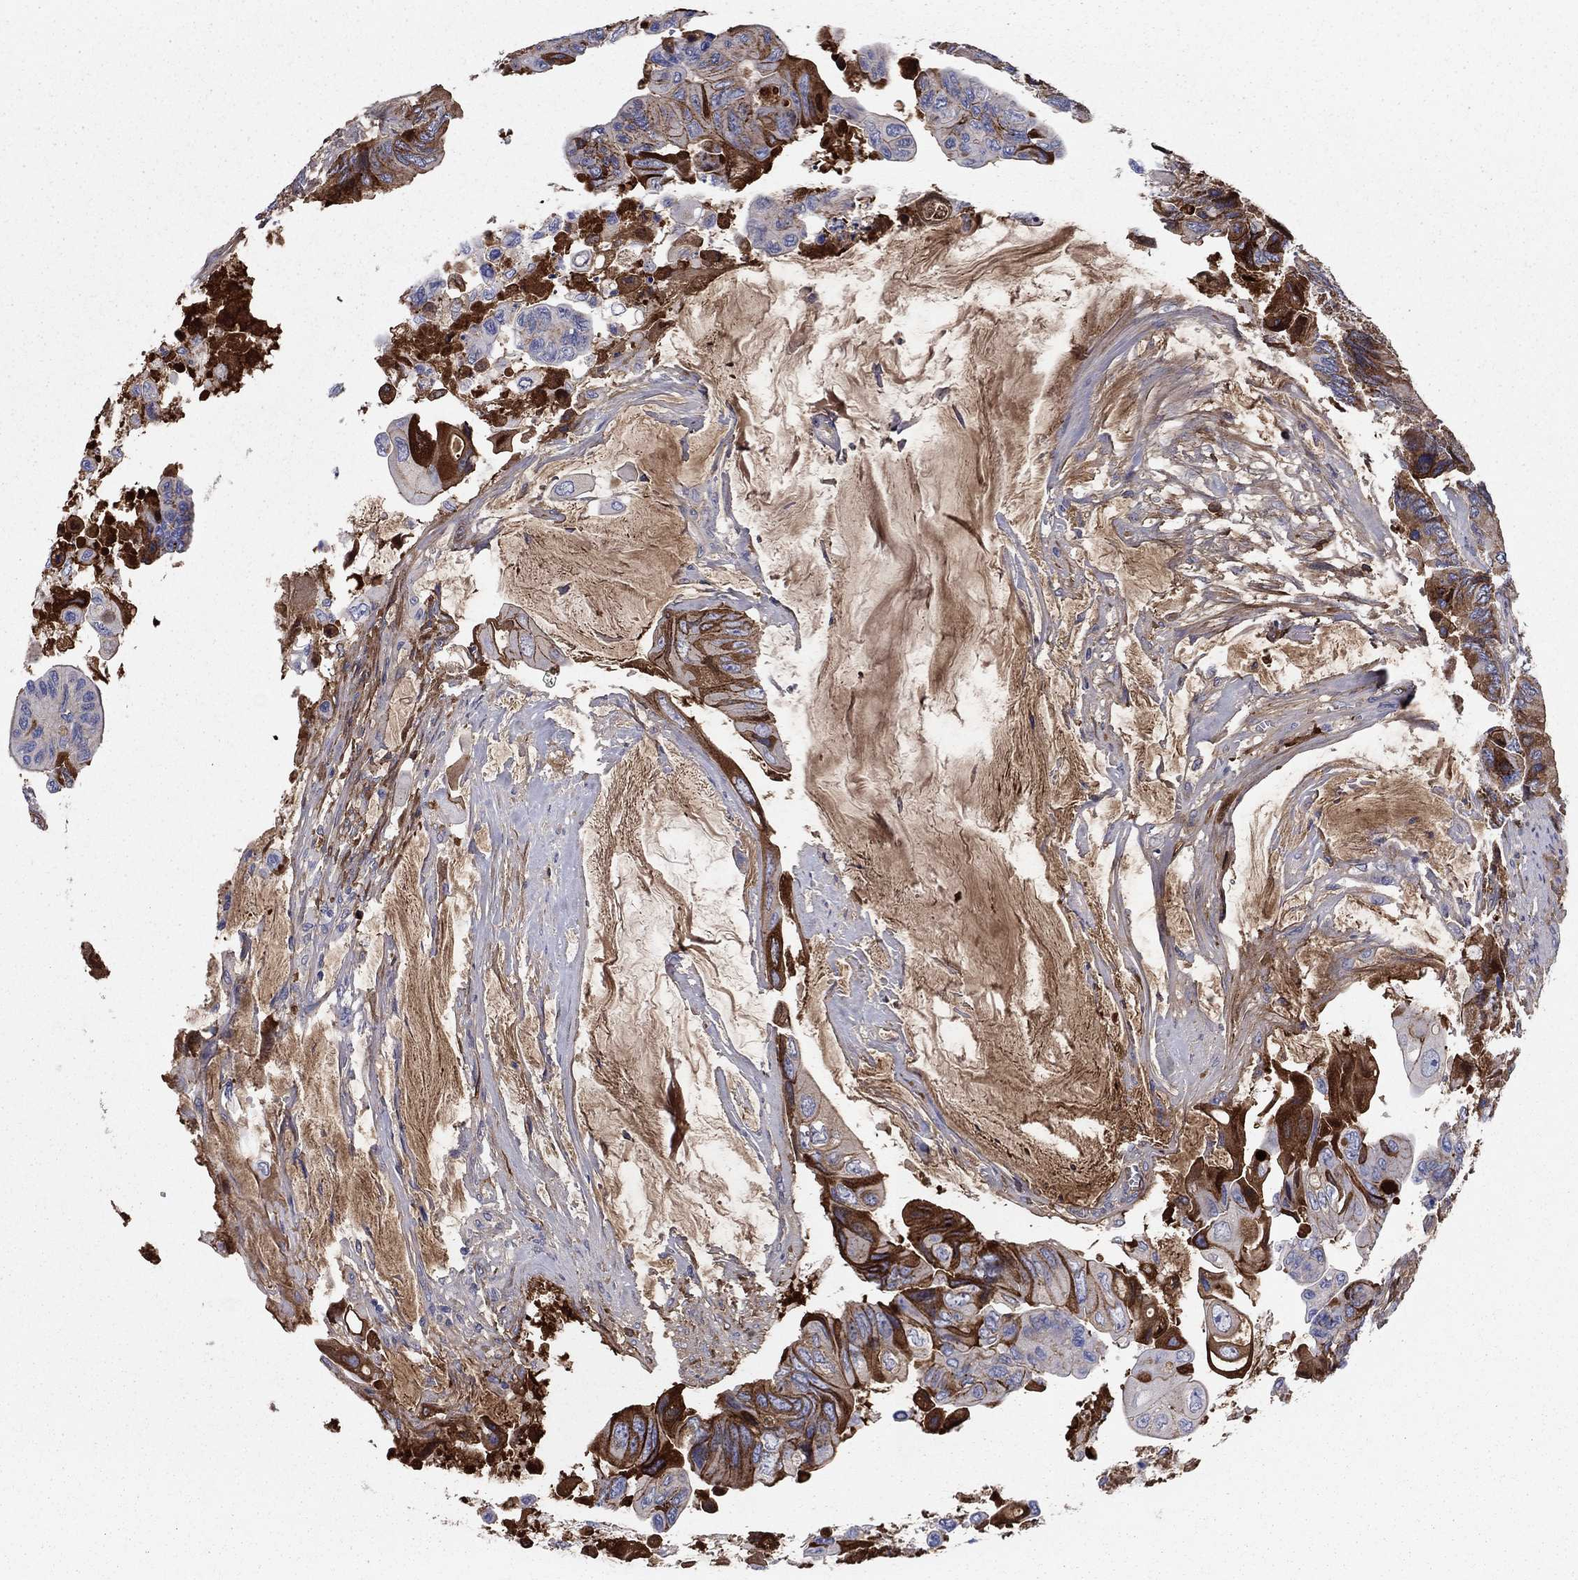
{"staining": {"intensity": "strong", "quantity": "<25%", "location": "cytoplasmic/membranous"}, "tissue": "colorectal cancer", "cell_type": "Tumor cells", "image_type": "cancer", "snomed": [{"axis": "morphology", "description": "Adenocarcinoma, NOS"}, {"axis": "topography", "description": "Rectum"}], "caption": "DAB immunohistochemical staining of human colorectal cancer displays strong cytoplasmic/membranous protein positivity in approximately <25% of tumor cells.", "gene": "HPX", "patient": {"sex": "male", "age": 63}}